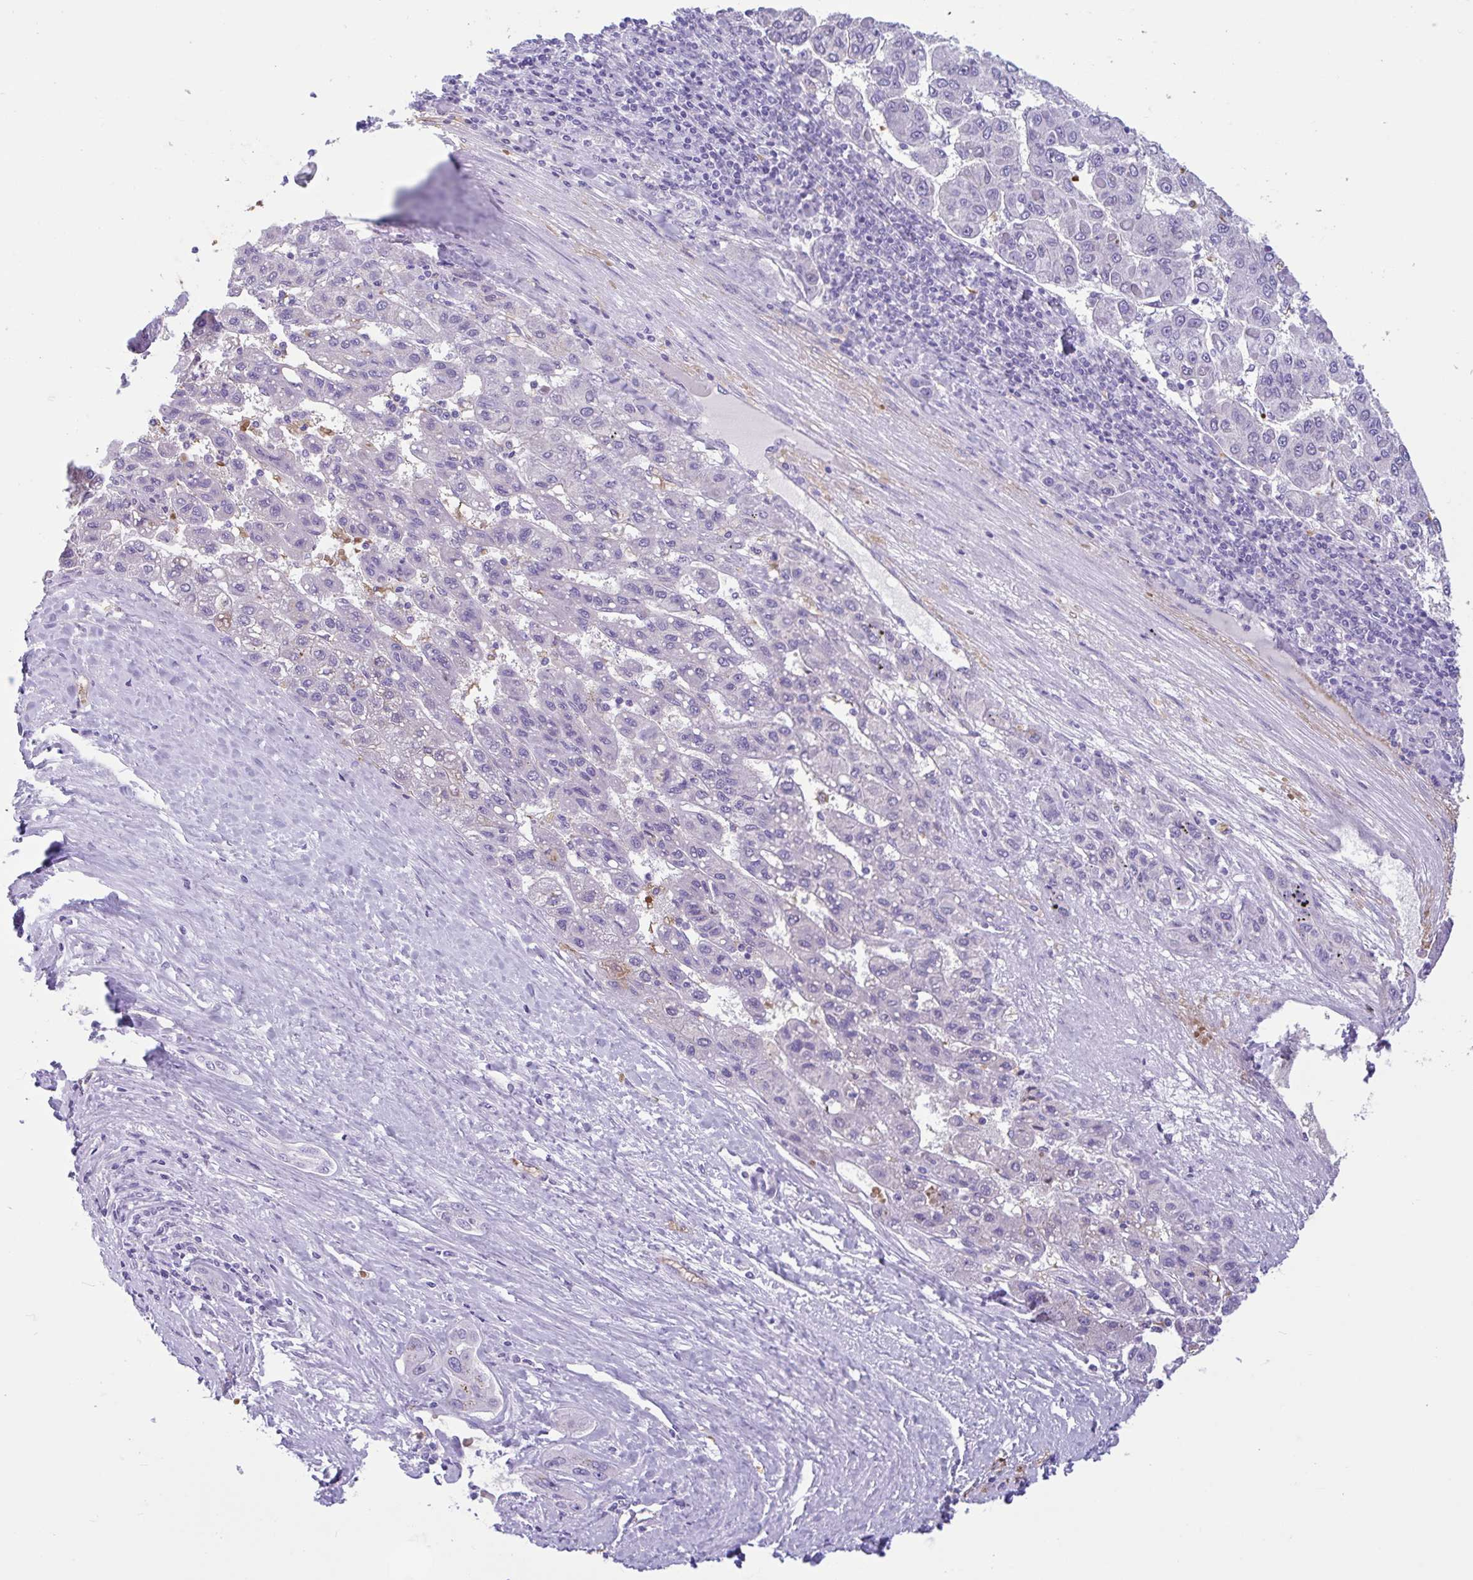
{"staining": {"intensity": "negative", "quantity": "none", "location": "none"}, "tissue": "liver cancer", "cell_type": "Tumor cells", "image_type": "cancer", "snomed": [{"axis": "morphology", "description": "Carcinoma, Hepatocellular, NOS"}, {"axis": "topography", "description": "Liver"}], "caption": "This is an IHC image of liver cancer (hepatocellular carcinoma). There is no expression in tumor cells.", "gene": "TMEM79", "patient": {"sex": "female", "age": 82}}